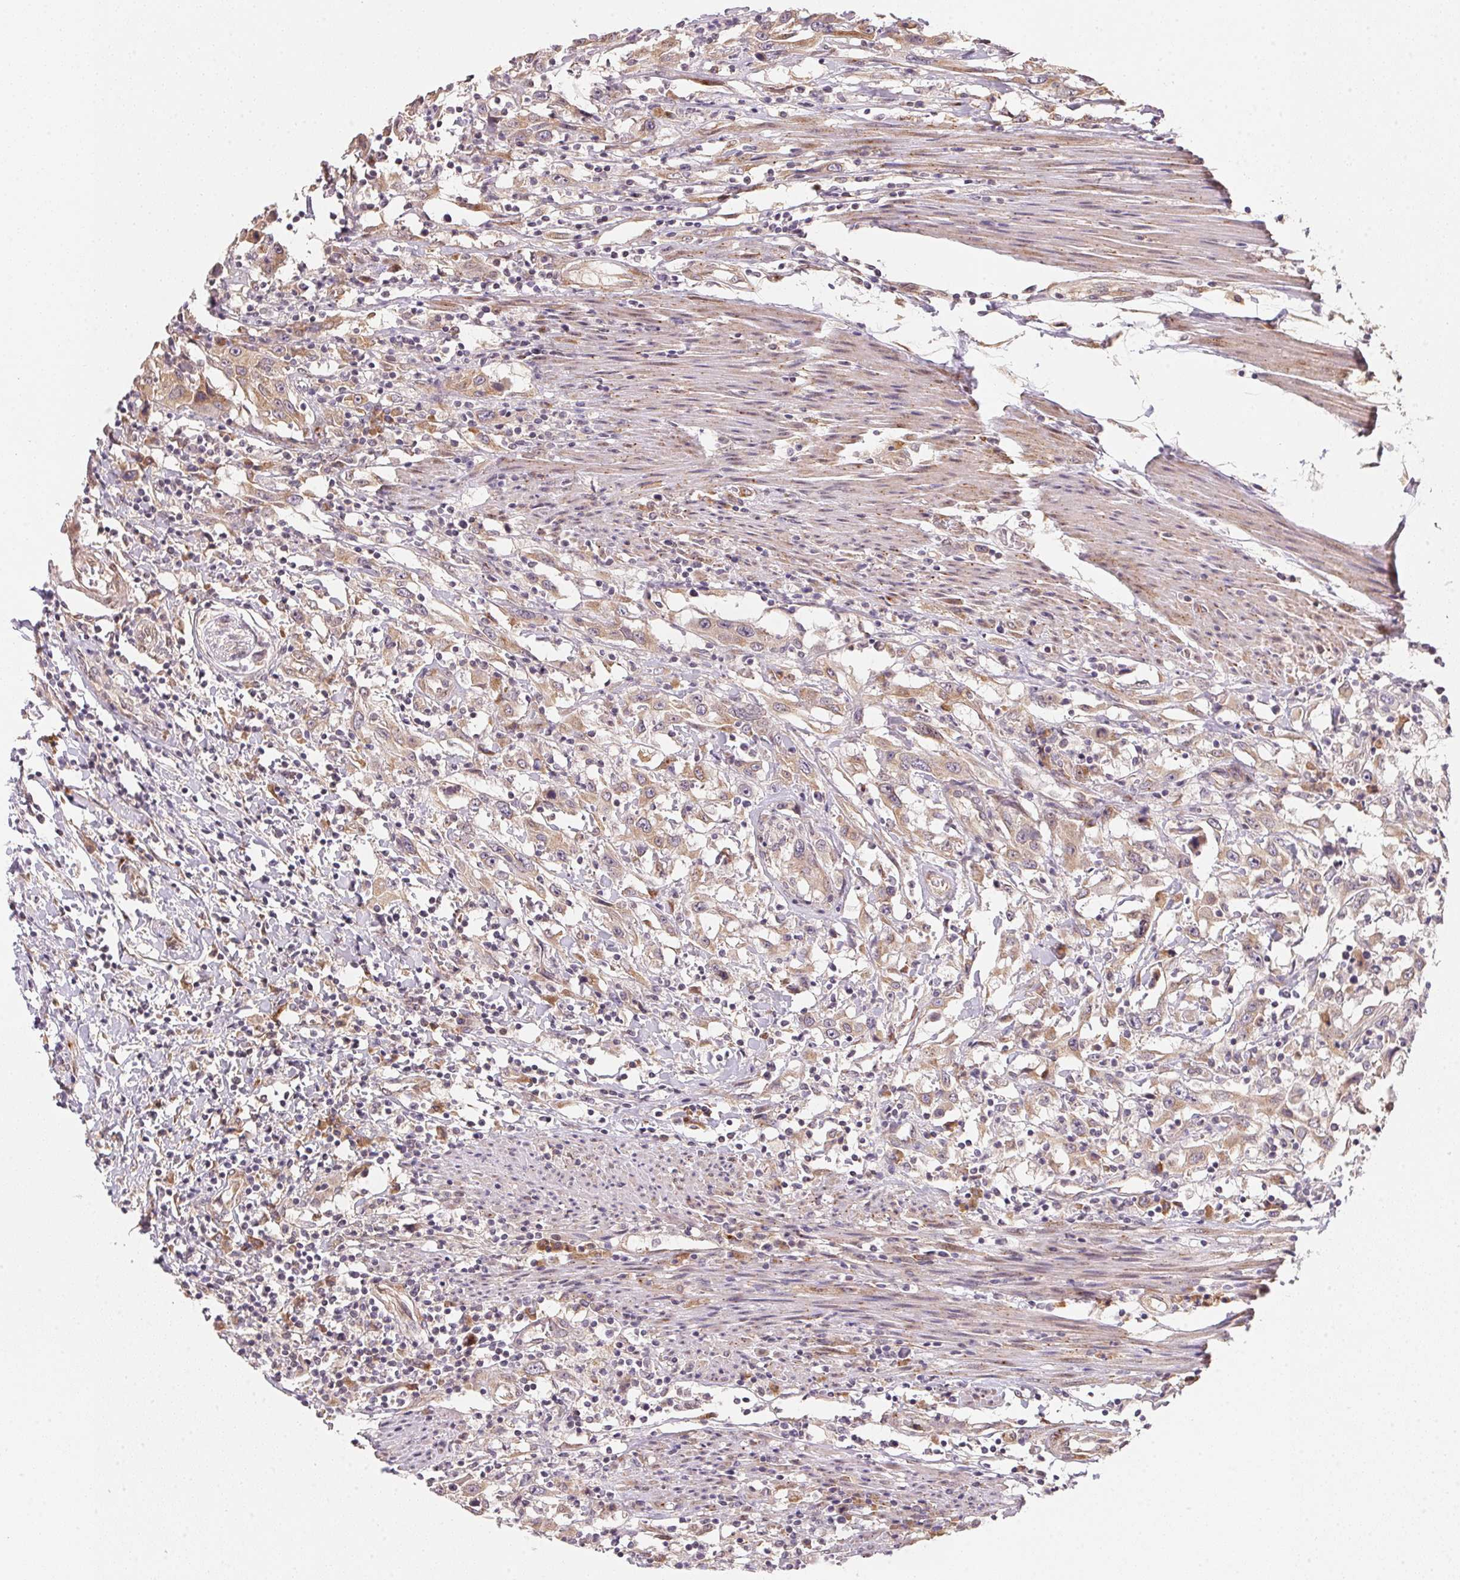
{"staining": {"intensity": "moderate", "quantity": ">75%", "location": "cytoplasmic/membranous"}, "tissue": "urothelial cancer", "cell_type": "Tumor cells", "image_type": "cancer", "snomed": [{"axis": "morphology", "description": "Urothelial carcinoma, High grade"}, {"axis": "topography", "description": "Urinary bladder"}], "caption": "There is medium levels of moderate cytoplasmic/membranous positivity in tumor cells of urothelial cancer, as demonstrated by immunohistochemical staining (brown color).", "gene": "EI24", "patient": {"sex": "male", "age": 61}}